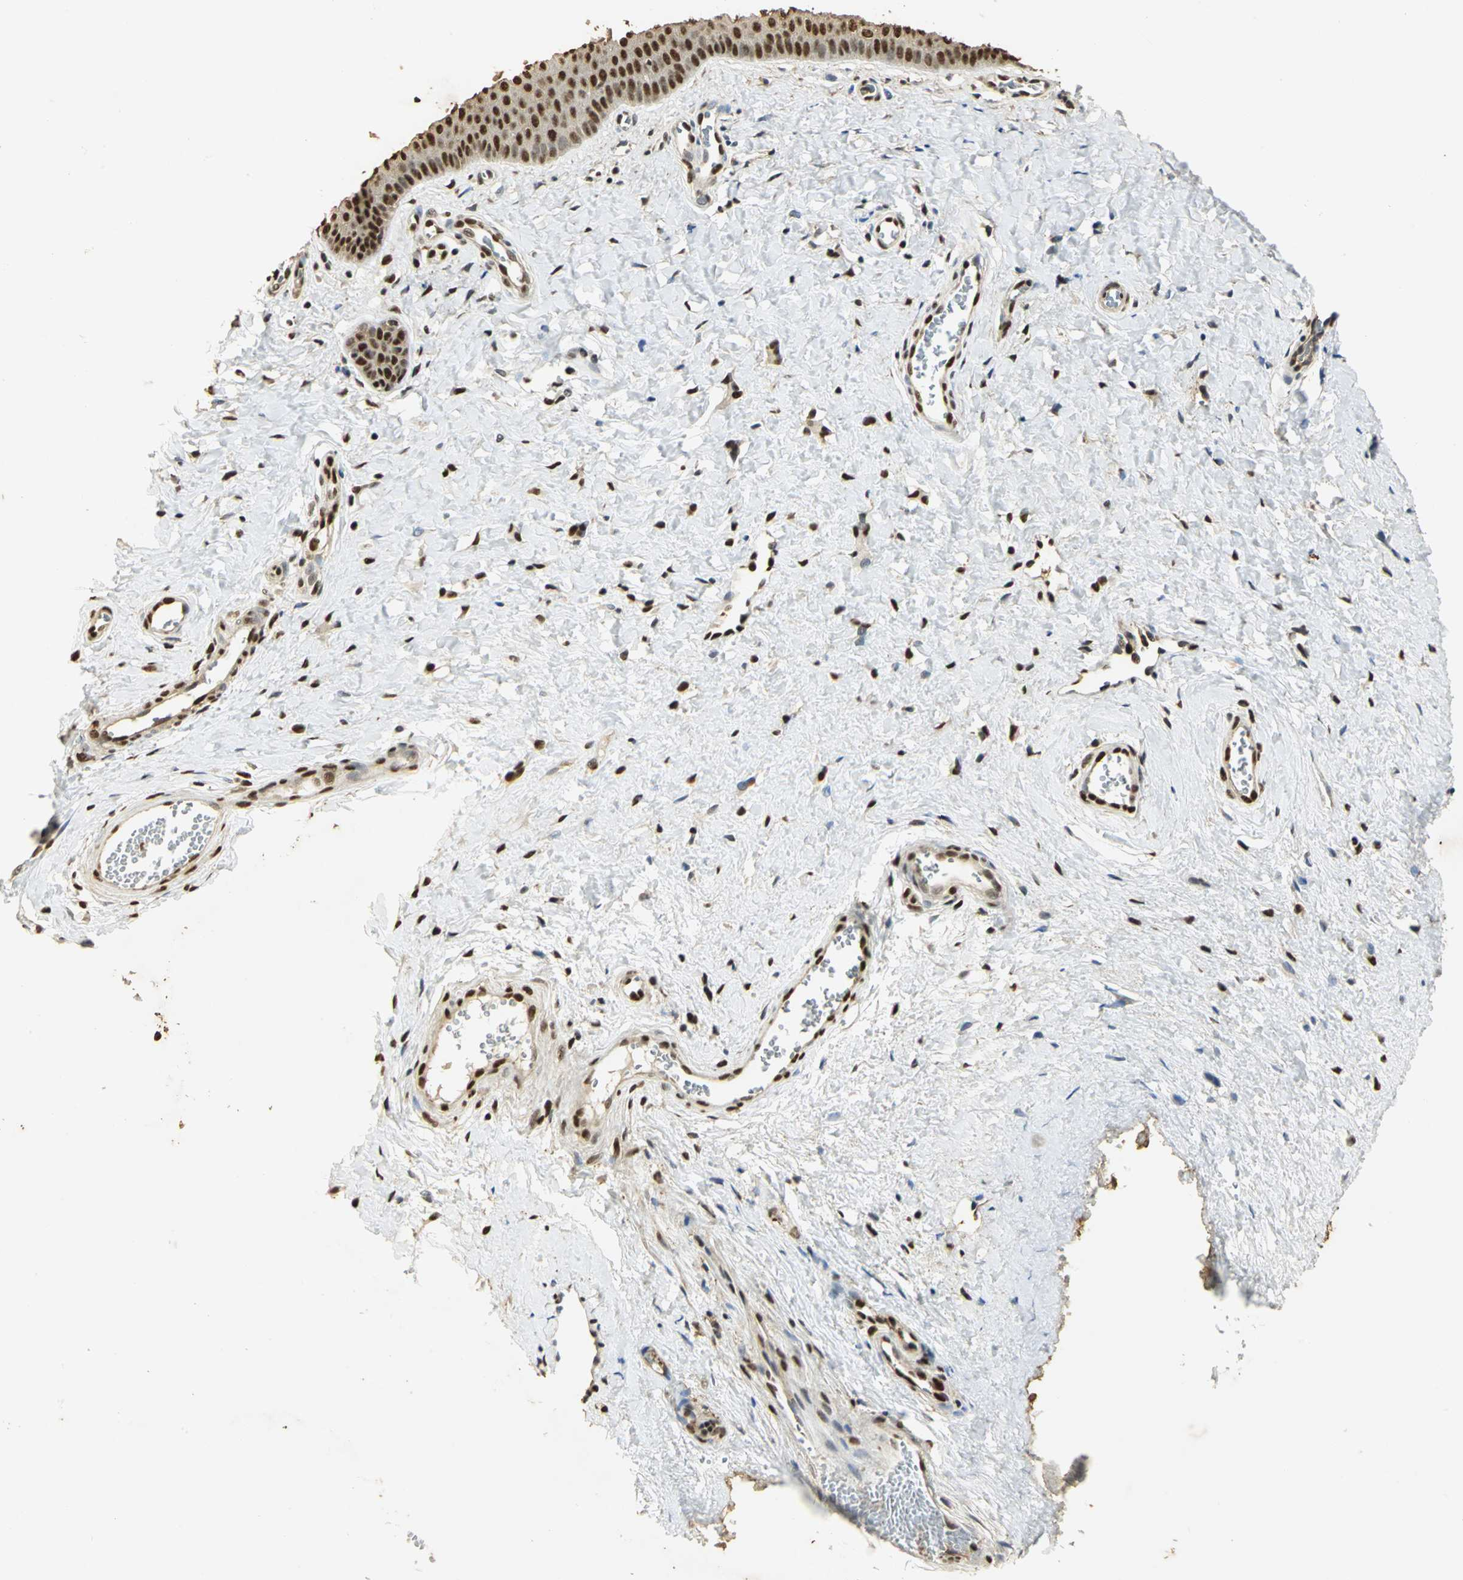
{"staining": {"intensity": "strong", "quantity": ">75%", "location": "nuclear"}, "tissue": "cervix", "cell_type": "Glandular cells", "image_type": "normal", "snomed": [{"axis": "morphology", "description": "Normal tissue, NOS"}, {"axis": "topography", "description": "Cervix"}], "caption": "The image displays immunohistochemical staining of unremarkable cervix. There is strong nuclear staining is seen in approximately >75% of glandular cells.", "gene": "SET", "patient": {"sex": "female", "age": 55}}